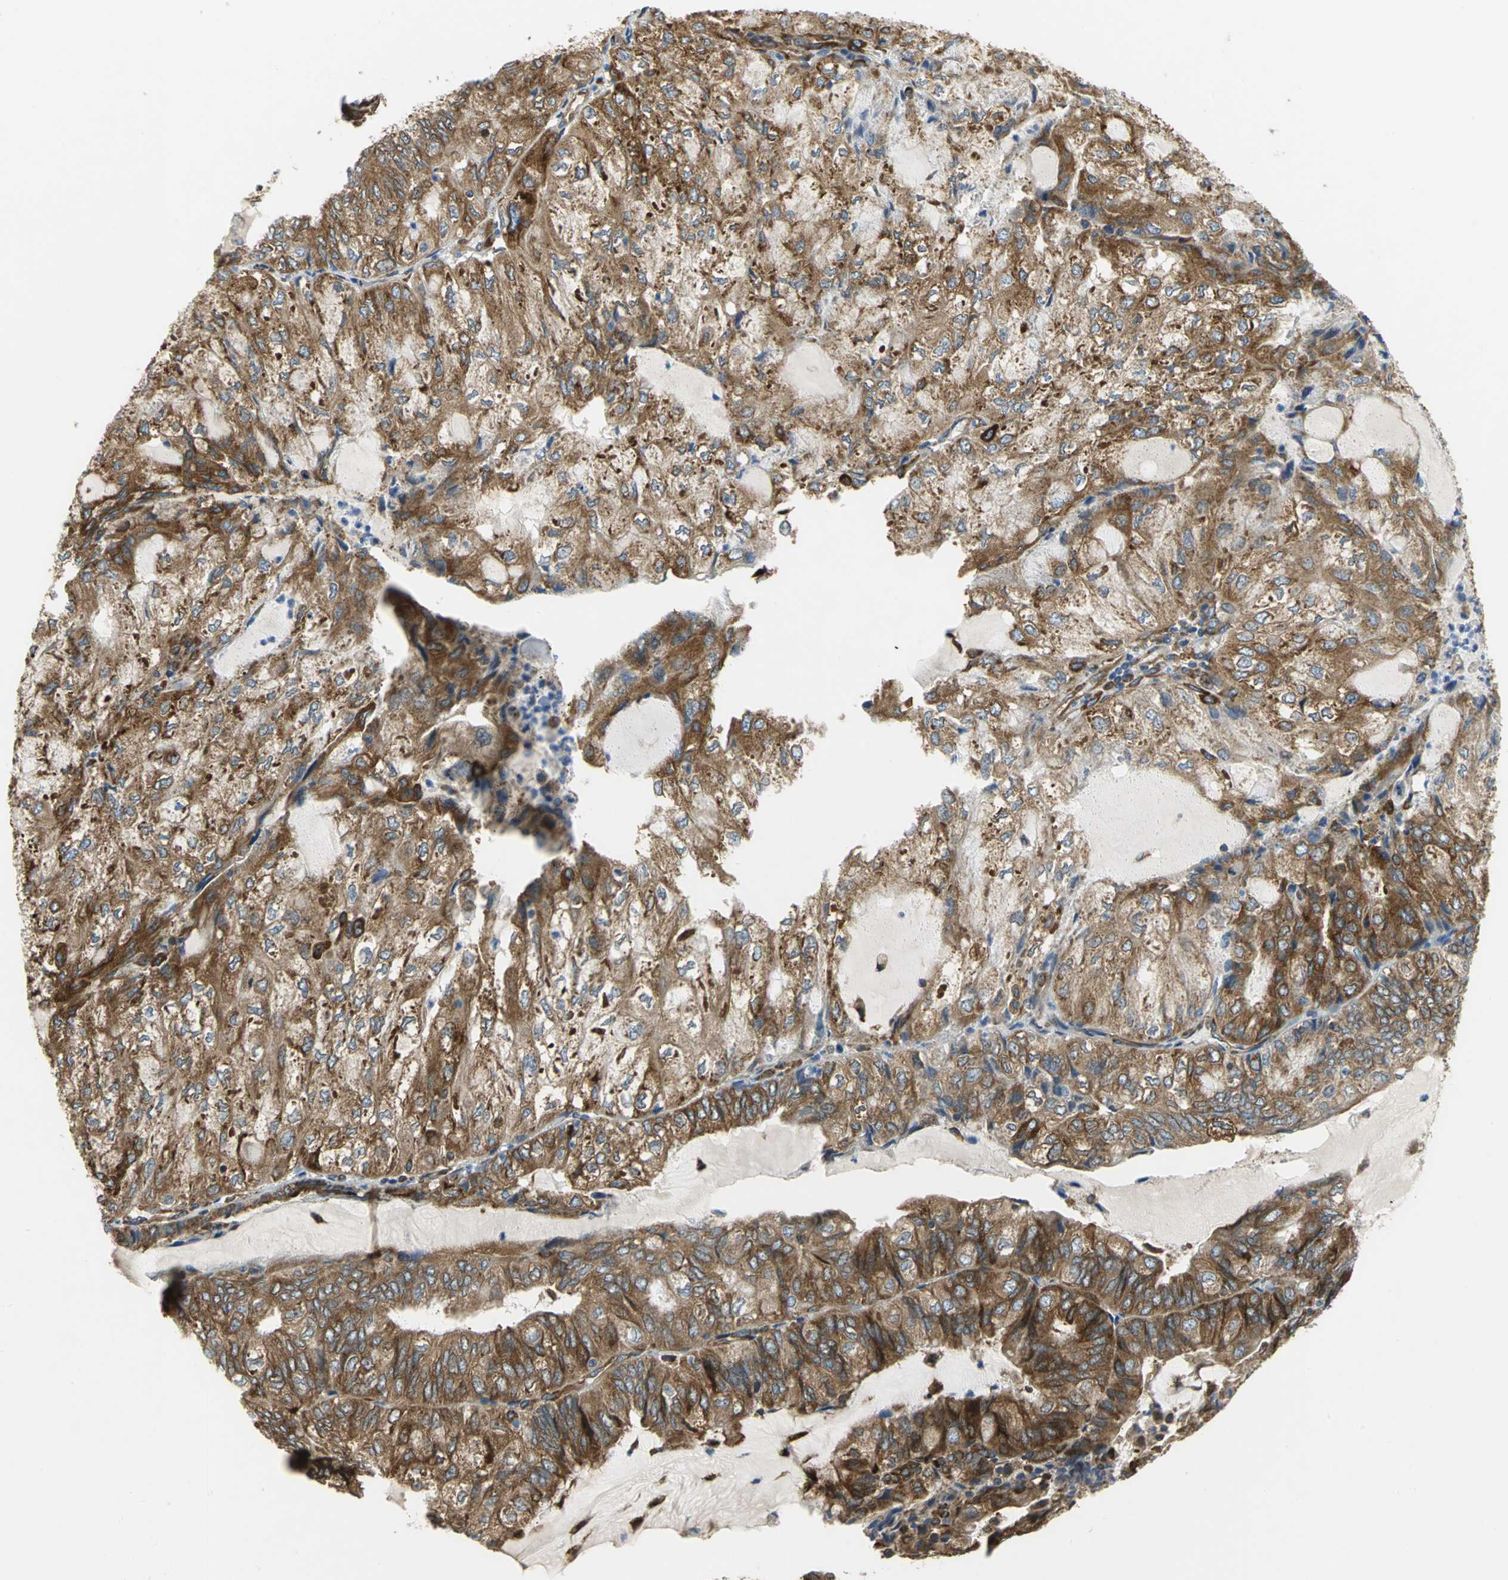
{"staining": {"intensity": "moderate", "quantity": ">75%", "location": "cytoplasmic/membranous"}, "tissue": "endometrial cancer", "cell_type": "Tumor cells", "image_type": "cancer", "snomed": [{"axis": "morphology", "description": "Adenocarcinoma, NOS"}, {"axis": "topography", "description": "Endometrium"}], "caption": "IHC photomicrograph of adenocarcinoma (endometrial) stained for a protein (brown), which exhibits medium levels of moderate cytoplasmic/membranous staining in about >75% of tumor cells.", "gene": "YBX1", "patient": {"sex": "female", "age": 81}}